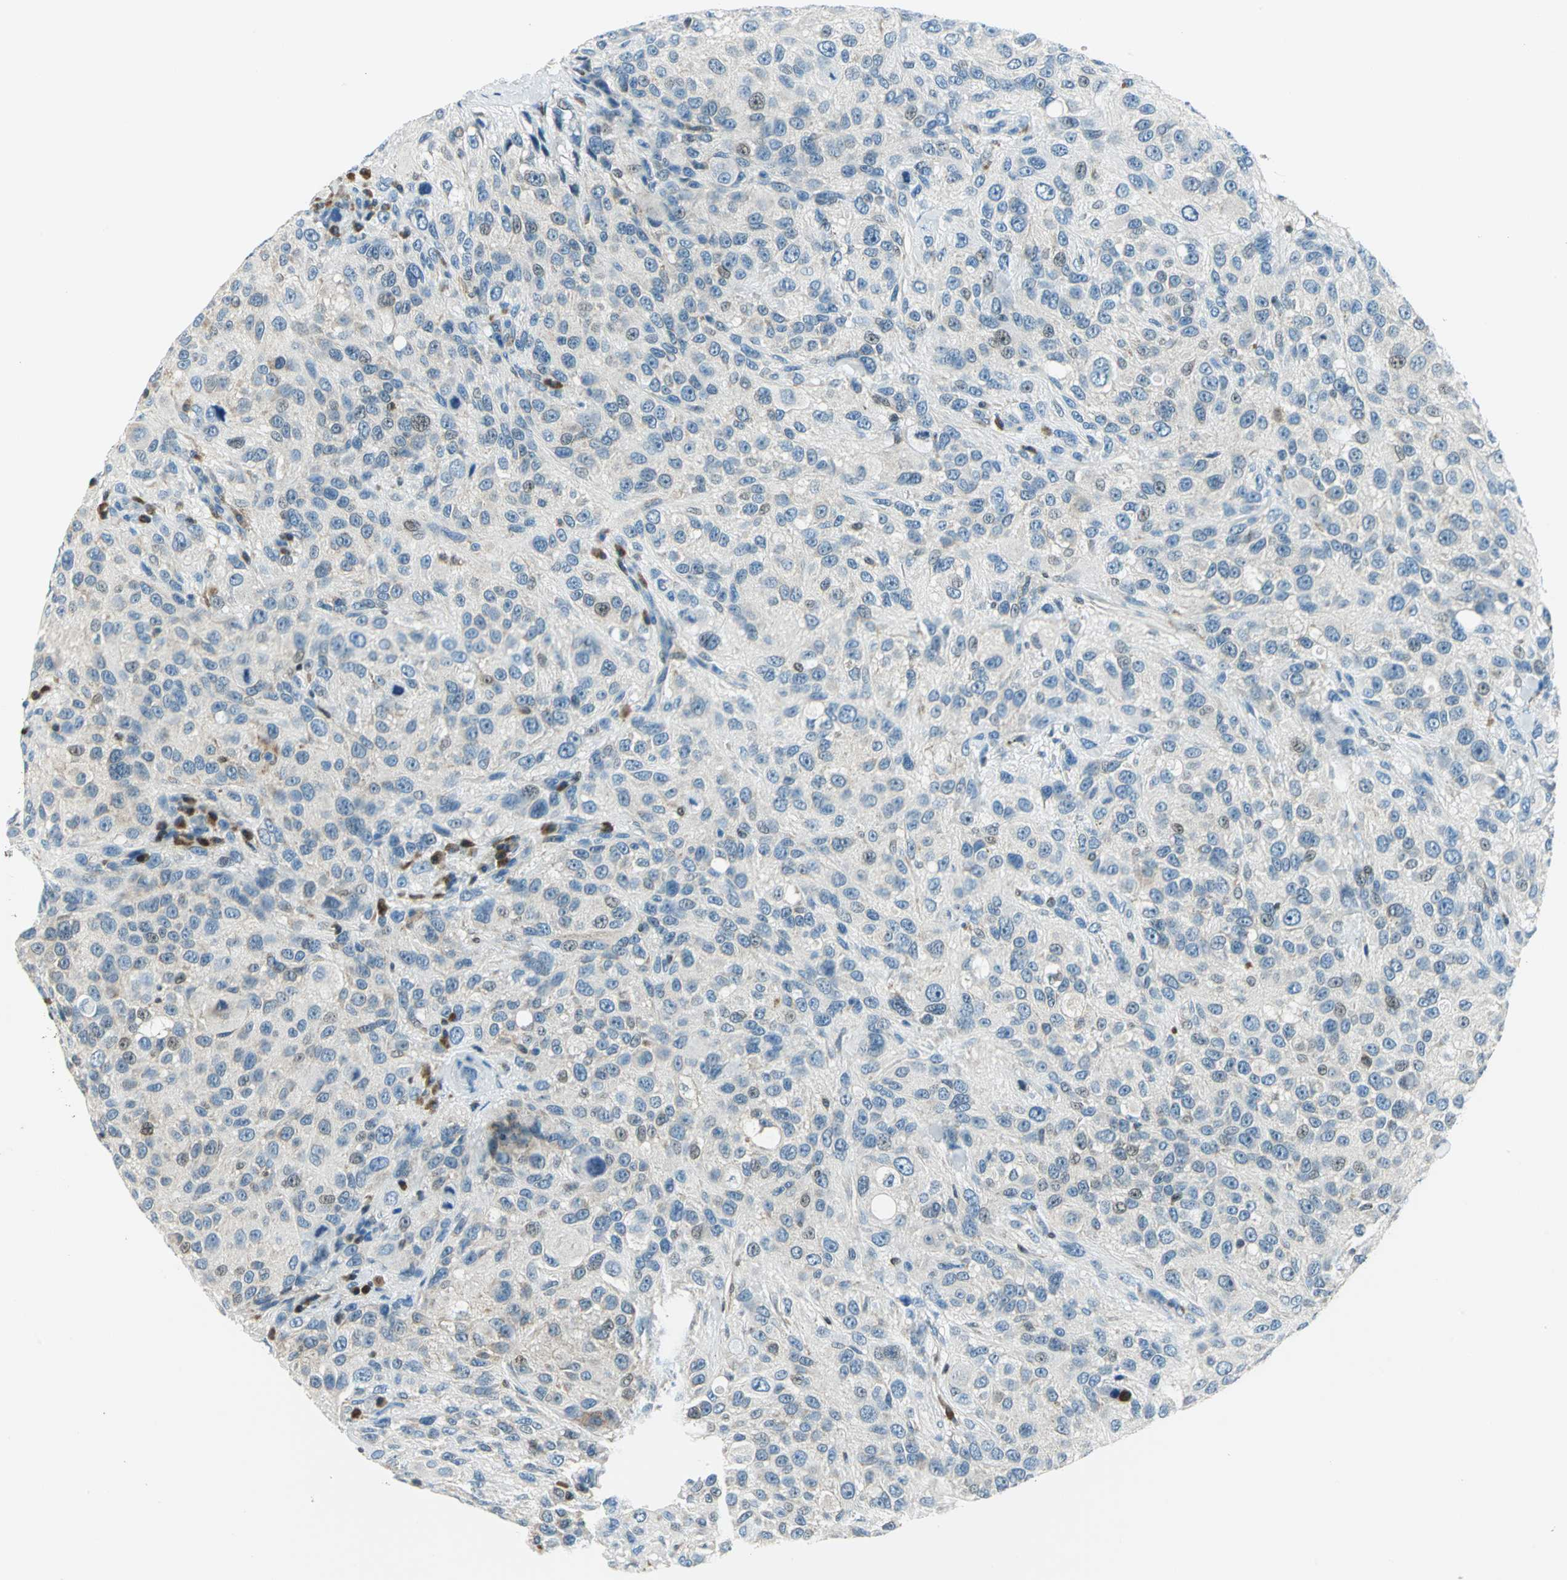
{"staining": {"intensity": "moderate", "quantity": "<25%", "location": "cytoplasmic/membranous,nuclear"}, "tissue": "melanoma", "cell_type": "Tumor cells", "image_type": "cancer", "snomed": [{"axis": "morphology", "description": "Necrosis, NOS"}, {"axis": "morphology", "description": "Malignant melanoma, NOS"}, {"axis": "topography", "description": "Skin"}], "caption": "A micrograph of malignant melanoma stained for a protein displays moderate cytoplasmic/membranous and nuclear brown staining in tumor cells.", "gene": "AKR1A1", "patient": {"sex": "female", "age": 87}}